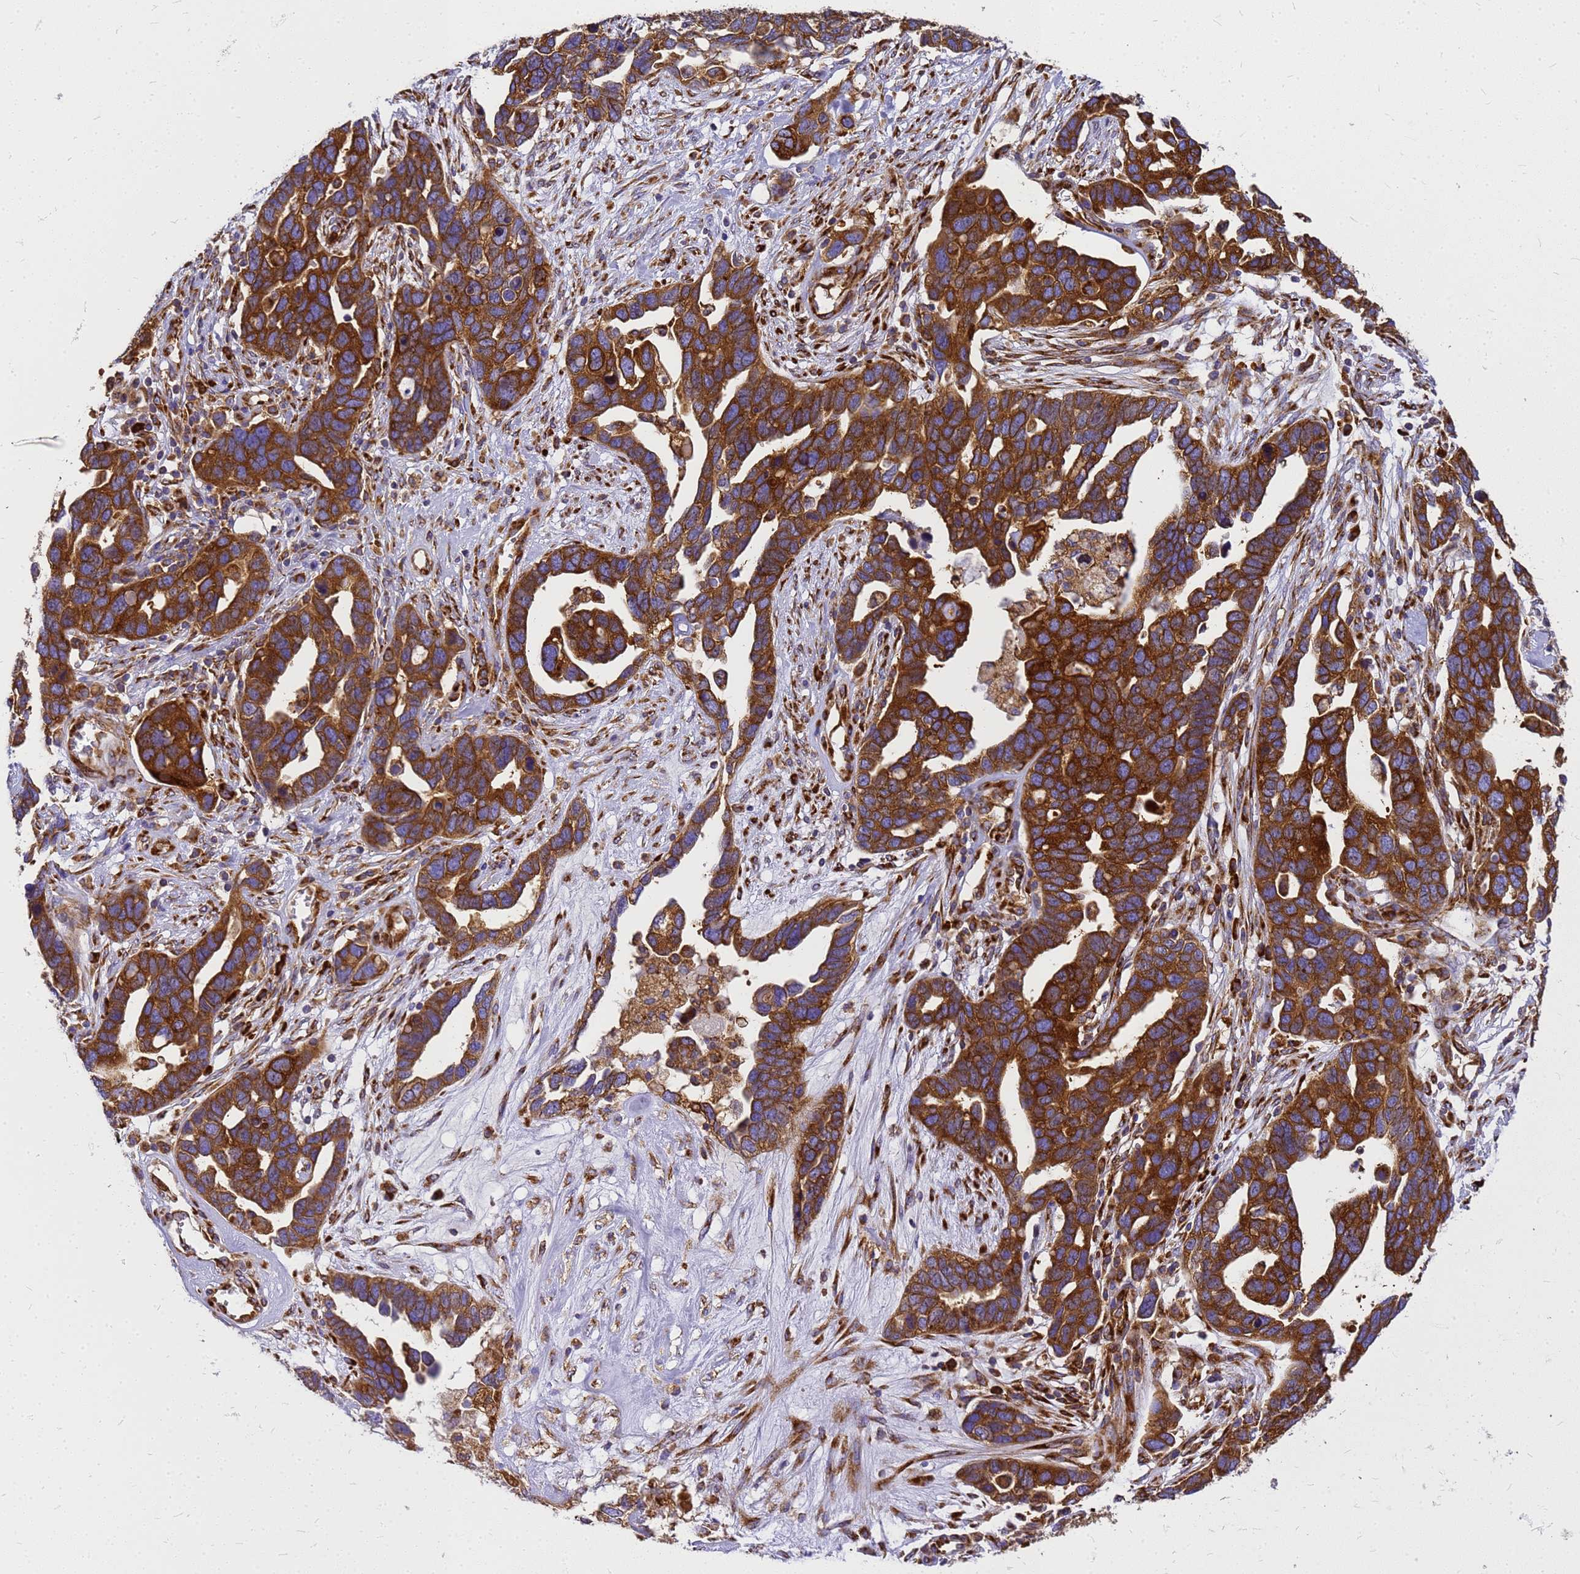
{"staining": {"intensity": "strong", "quantity": ">75%", "location": "cytoplasmic/membranous"}, "tissue": "ovarian cancer", "cell_type": "Tumor cells", "image_type": "cancer", "snomed": [{"axis": "morphology", "description": "Cystadenocarcinoma, serous, NOS"}, {"axis": "topography", "description": "Ovary"}], "caption": "Serous cystadenocarcinoma (ovarian) tissue demonstrates strong cytoplasmic/membranous expression in about >75% of tumor cells, visualized by immunohistochemistry.", "gene": "EEF1D", "patient": {"sex": "female", "age": 54}}